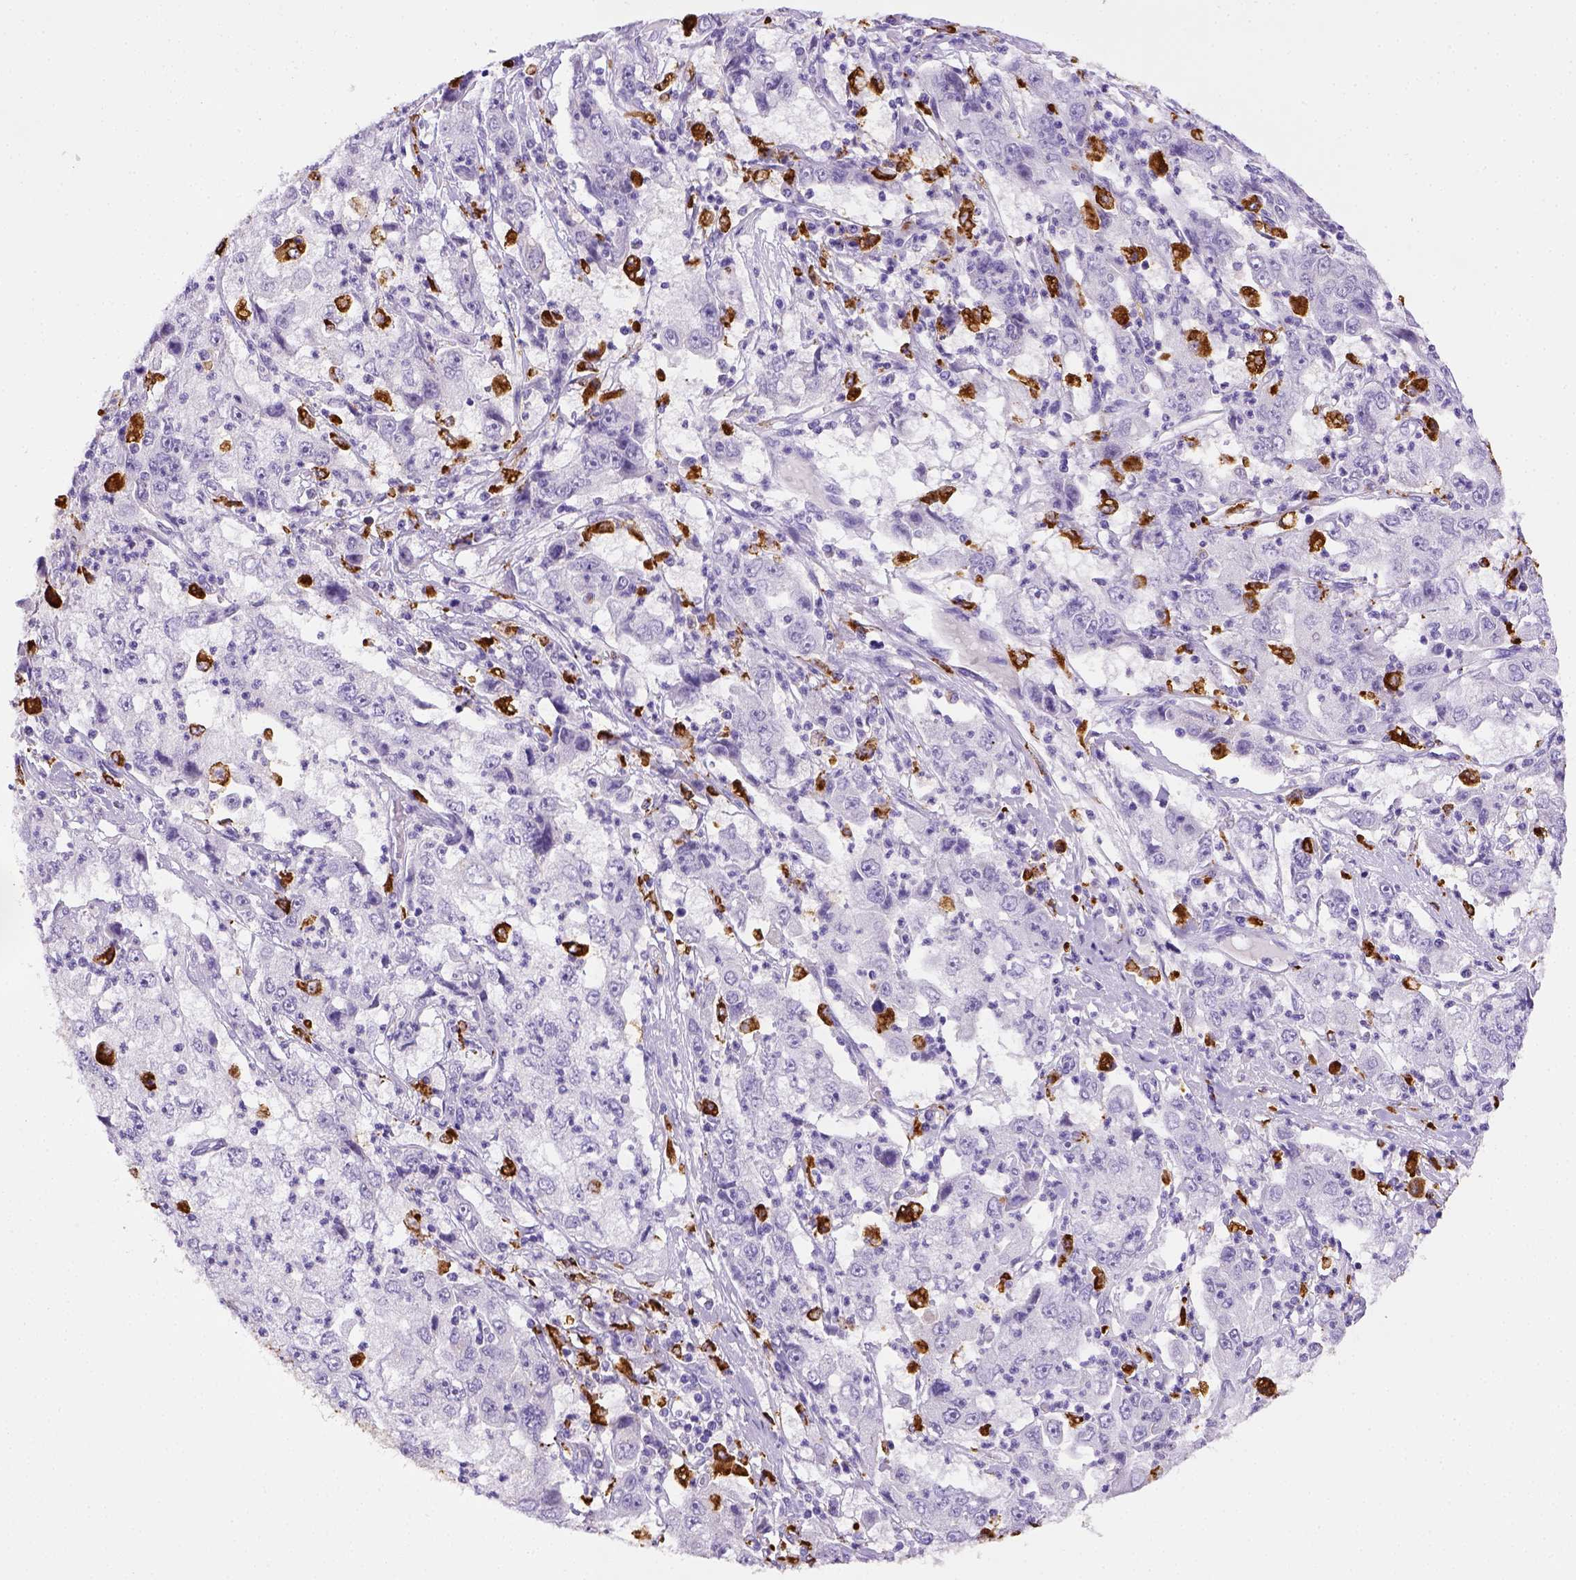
{"staining": {"intensity": "negative", "quantity": "none", "location": "none"}, "tissue": "cervical cancer", "cell_type": "Tumor cells", "image_type": "cancer", "snomed": [{"axis": "morphology", "description": "Squamous cell carcinoma, NOS"}, {"axis": "topography", "description": "Cervix"}], "caption": "There is no significant expression in tumor cells of cervical cancer.", "gene": "CD68", "patient": {"sex": "female", "age": 36}}